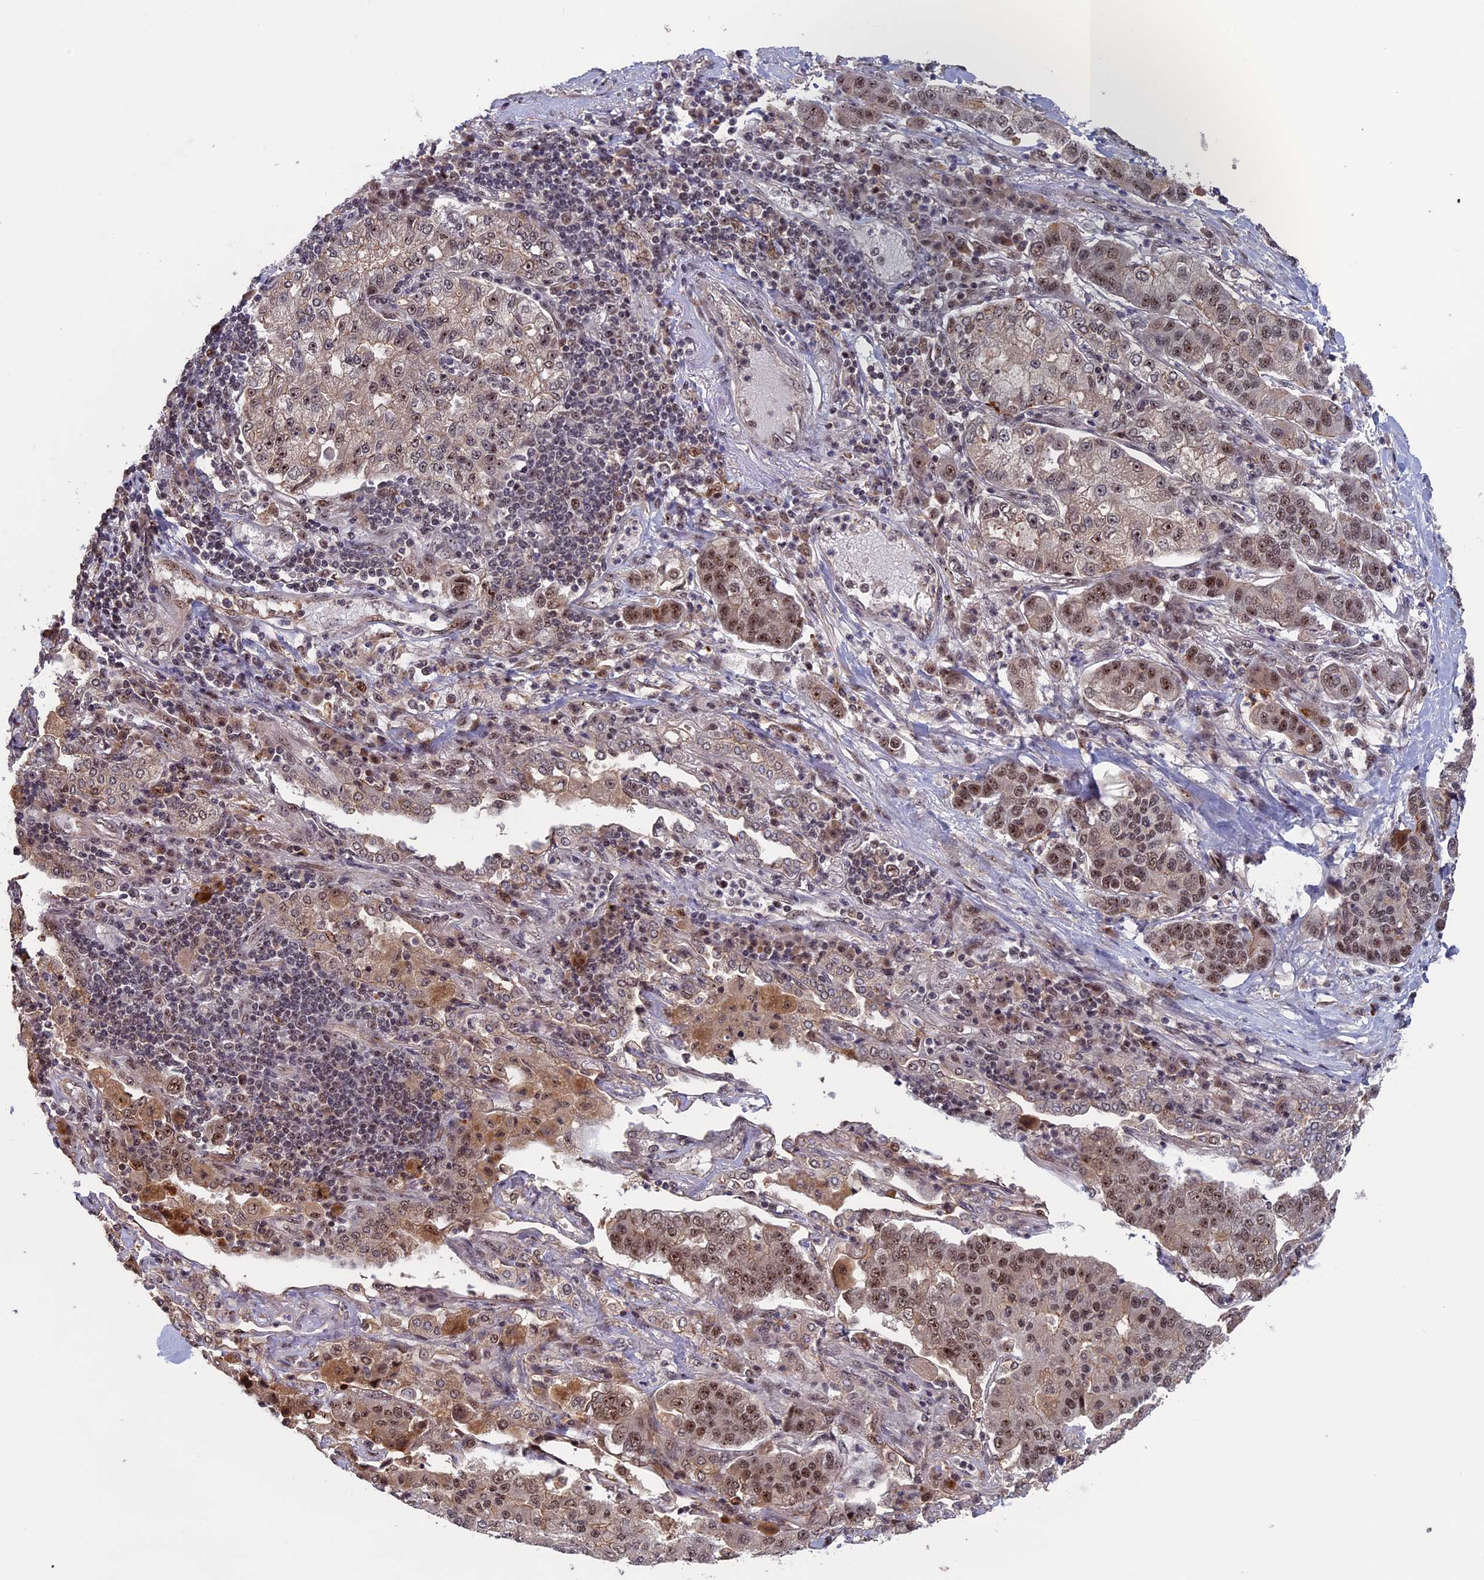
{"staining": {"intensity": "moderate", "quantity": "25%-75%", "location": "nuclear"}, "tissue": "lung cancer", "cell_type": "Tumor cells", "image_type": "cancer", "snomed": [{"axis": "morphology", "description": "Adenocarcinoma, NOS"}, {"axis": "topography", "description": "Lung"}], "caption": "Lung cancer (adenocarcinoma) stained for a protein (brown) displays moderate nuclear positive expression in about 25%-75% of tumor cells.", "gene": "CACTIN", "patient": {"sex": "male", "age": 49}}